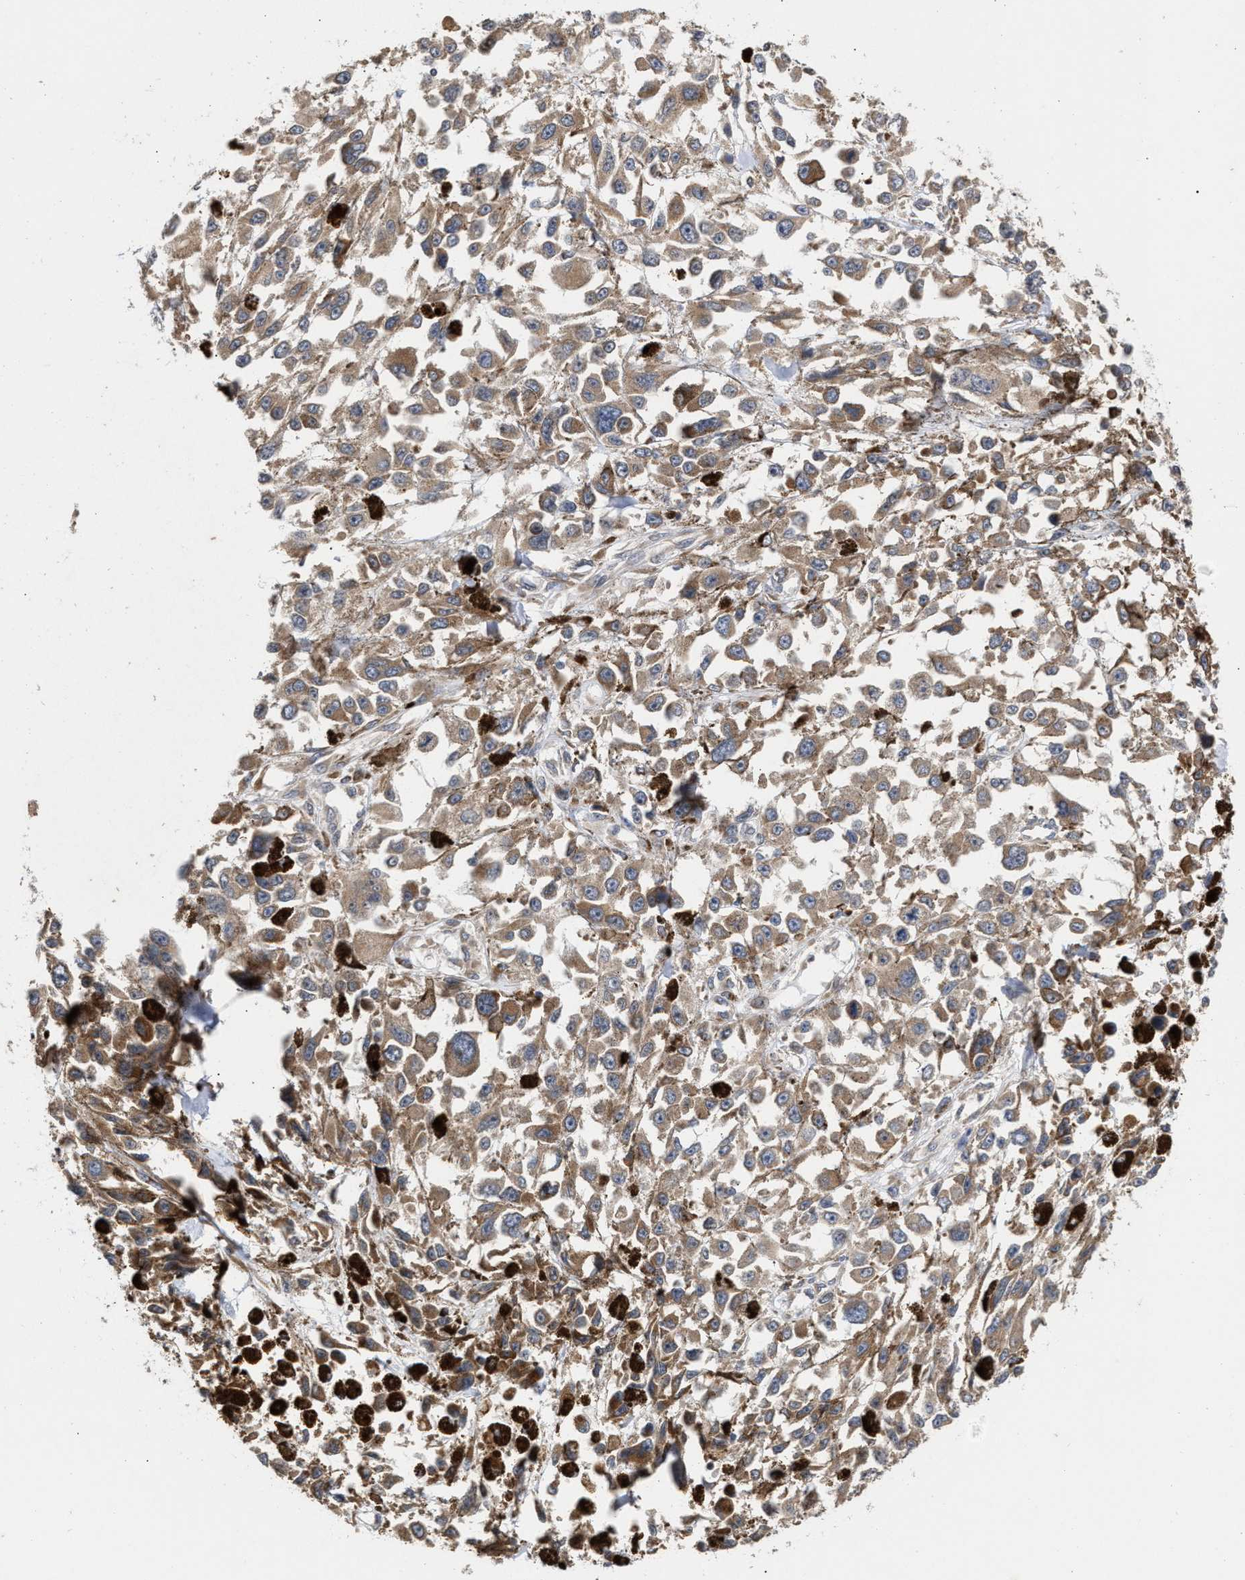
{"staining": {"intensity": "moderate", "quantity": ">75%", "location": "cytoplasmic/membranous"}, "tissue": "melanoma", "cell_type": "Tumor cells", "image_type": "cancer", "snomed": [{"axis": "morphology", "description": "Malignant melanoma, Metastatic site"}, {"axis": "topography", "description": "Lymph node"}], "caption": "Malignant melanoma (metastatic site) was stained to show a protein in brown. There is medium levels of moderate cytoplasmic/membranous expression in about >75% of tumor cells.", "gene": "SAR1A", "patient": {"sex": "male", "age": 59}}